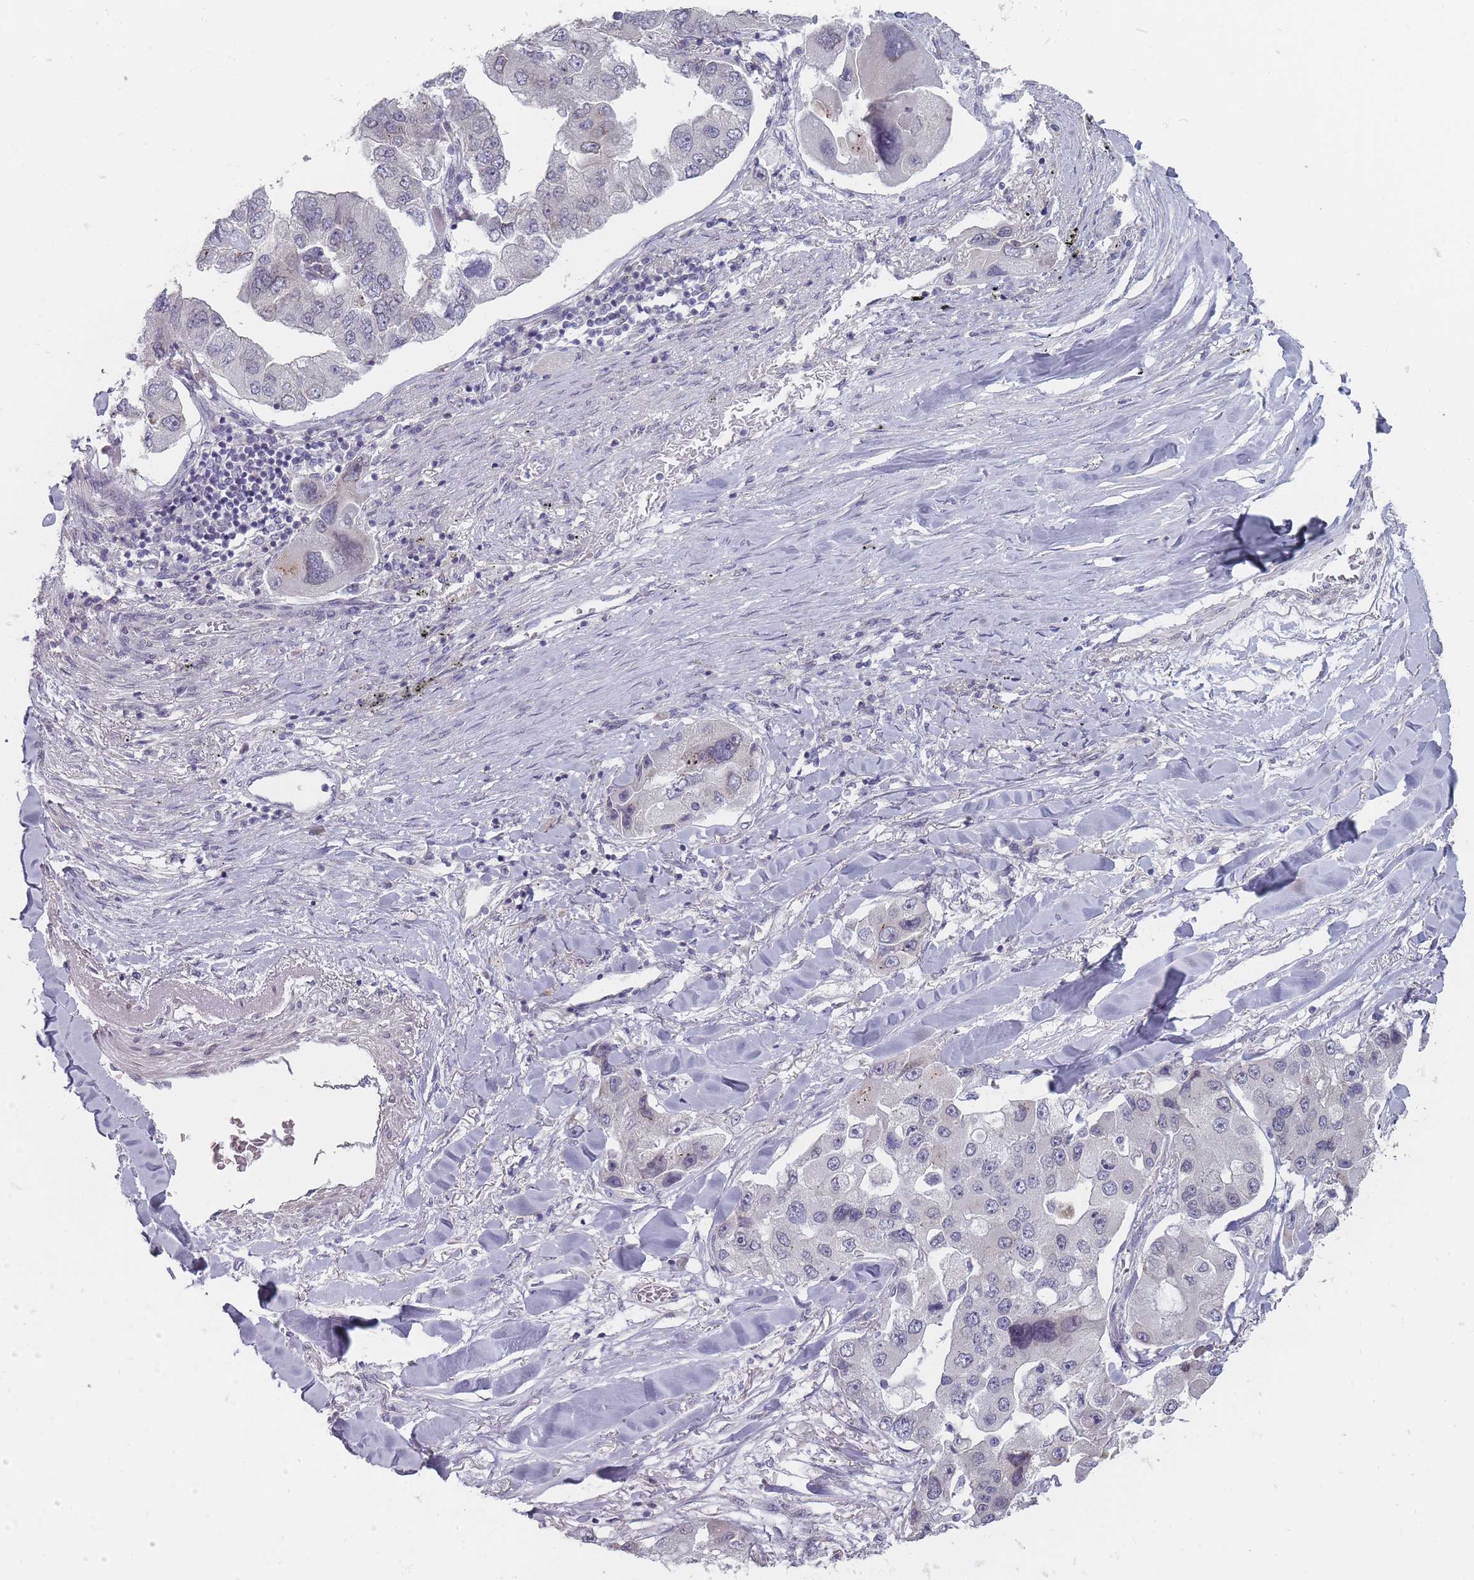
{"staining": {"intensity": "negative", "quantity": "none", "location": "none"}, "tissue": "lung cancer", "cell_type": "Tumor cells", "image_type": "cancer", "snomed": [{"axis": "morphology", "description": "Adenocarcinoma, NOS"}, {"axis": "topography", "description": "Lung"}], "caption": "An image of human adenocarcinoma (lung) is negative for staining in tumor cells.", "gene": "PCDH12", "patient": {"sex": "female", "age": 54}}